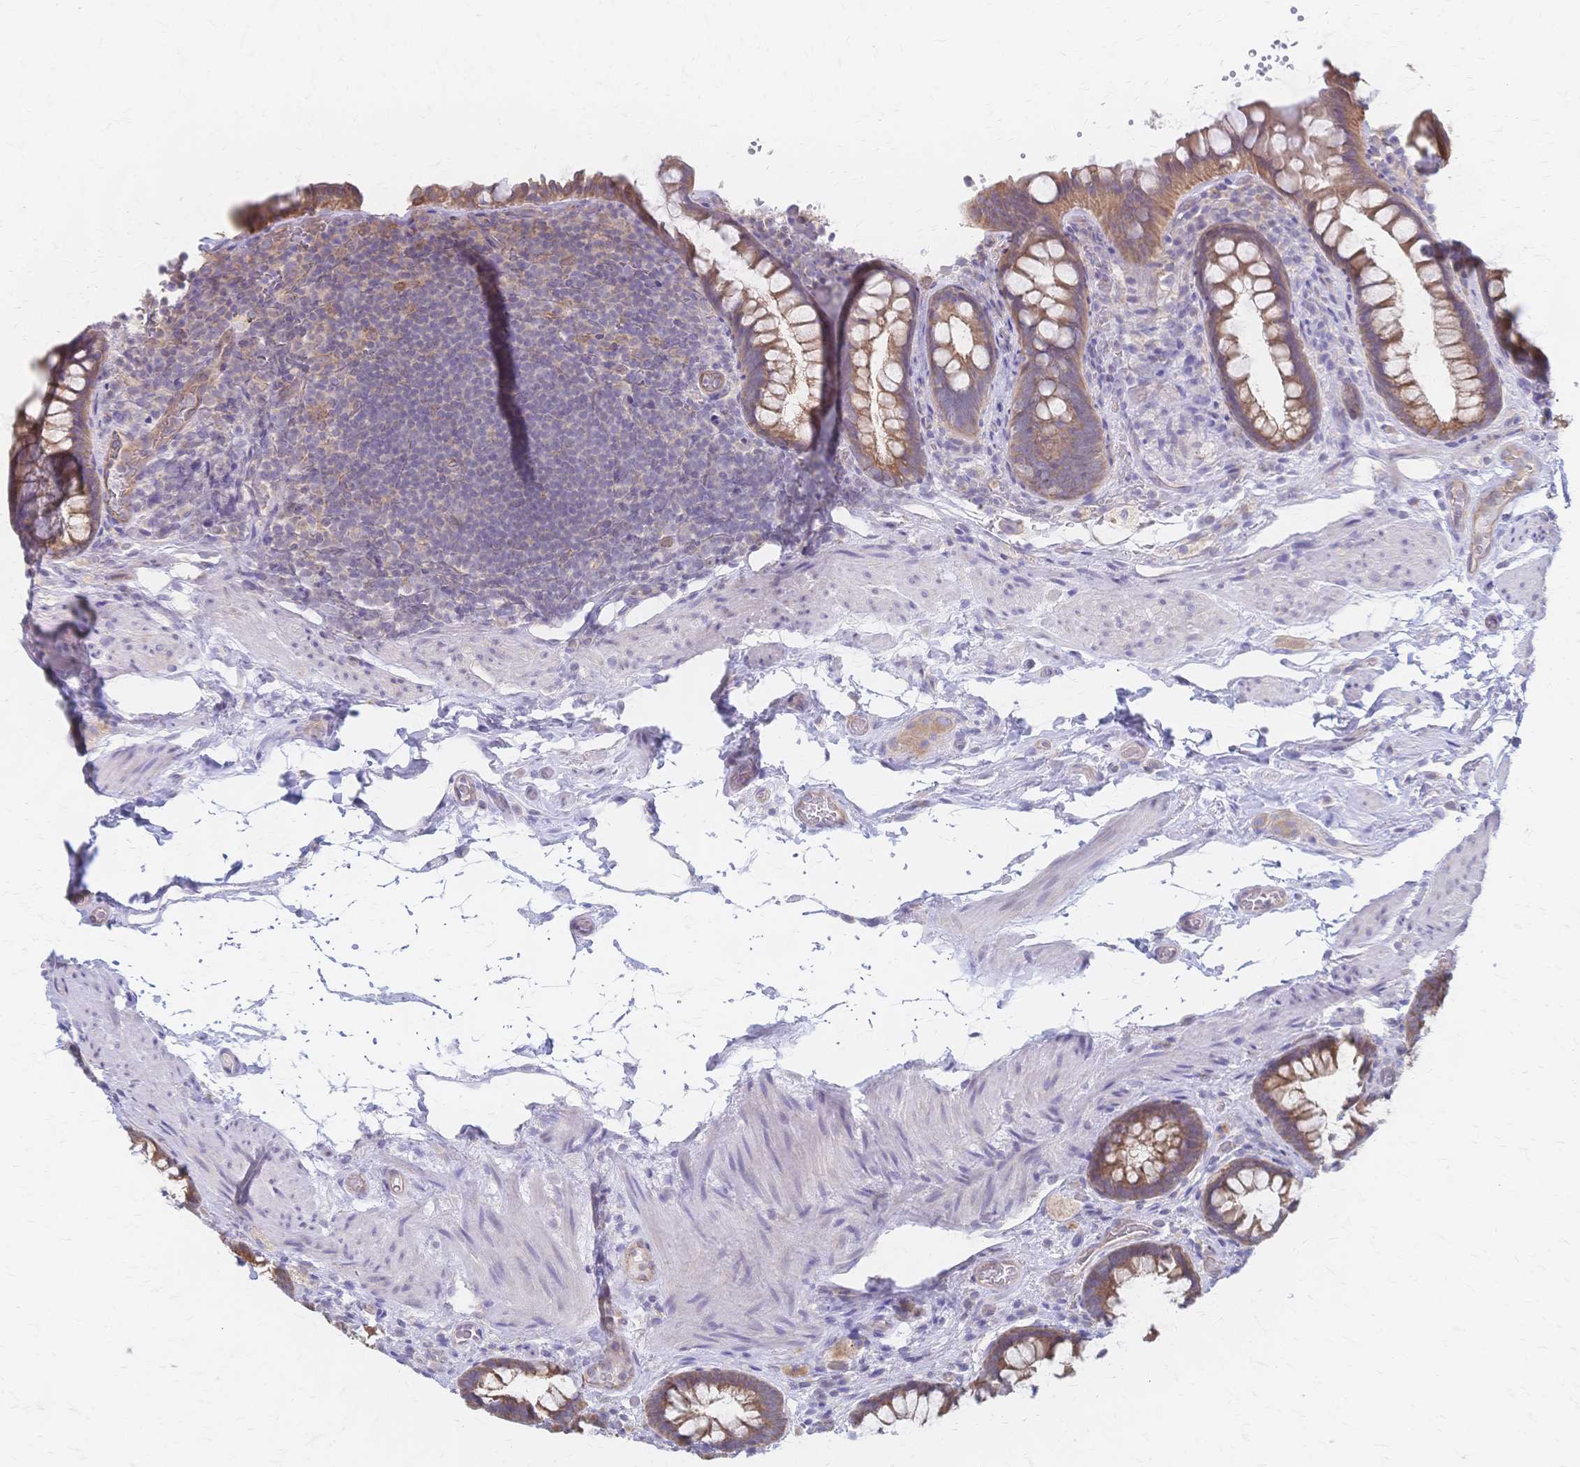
{"staining": {"intensity": "moderate", "quantity": ">75%", "location": "cytoplasmic/membranous"}, "tissue": "rectum", "cell_type": "Glandular cells", "image_type": "normal", "snomed": [{"axis": "morphology", "description": "Normal tissue, NOS"}, {"axis": "topography", "description": "Rectum"}], "caption": "Protein staining of benign rectum shows moderate cytoplasmic/membranous expression in approximately >75% of glandular cells.", "gene": "CYB5A", "patient": {"sex": "female", "age": 69}}